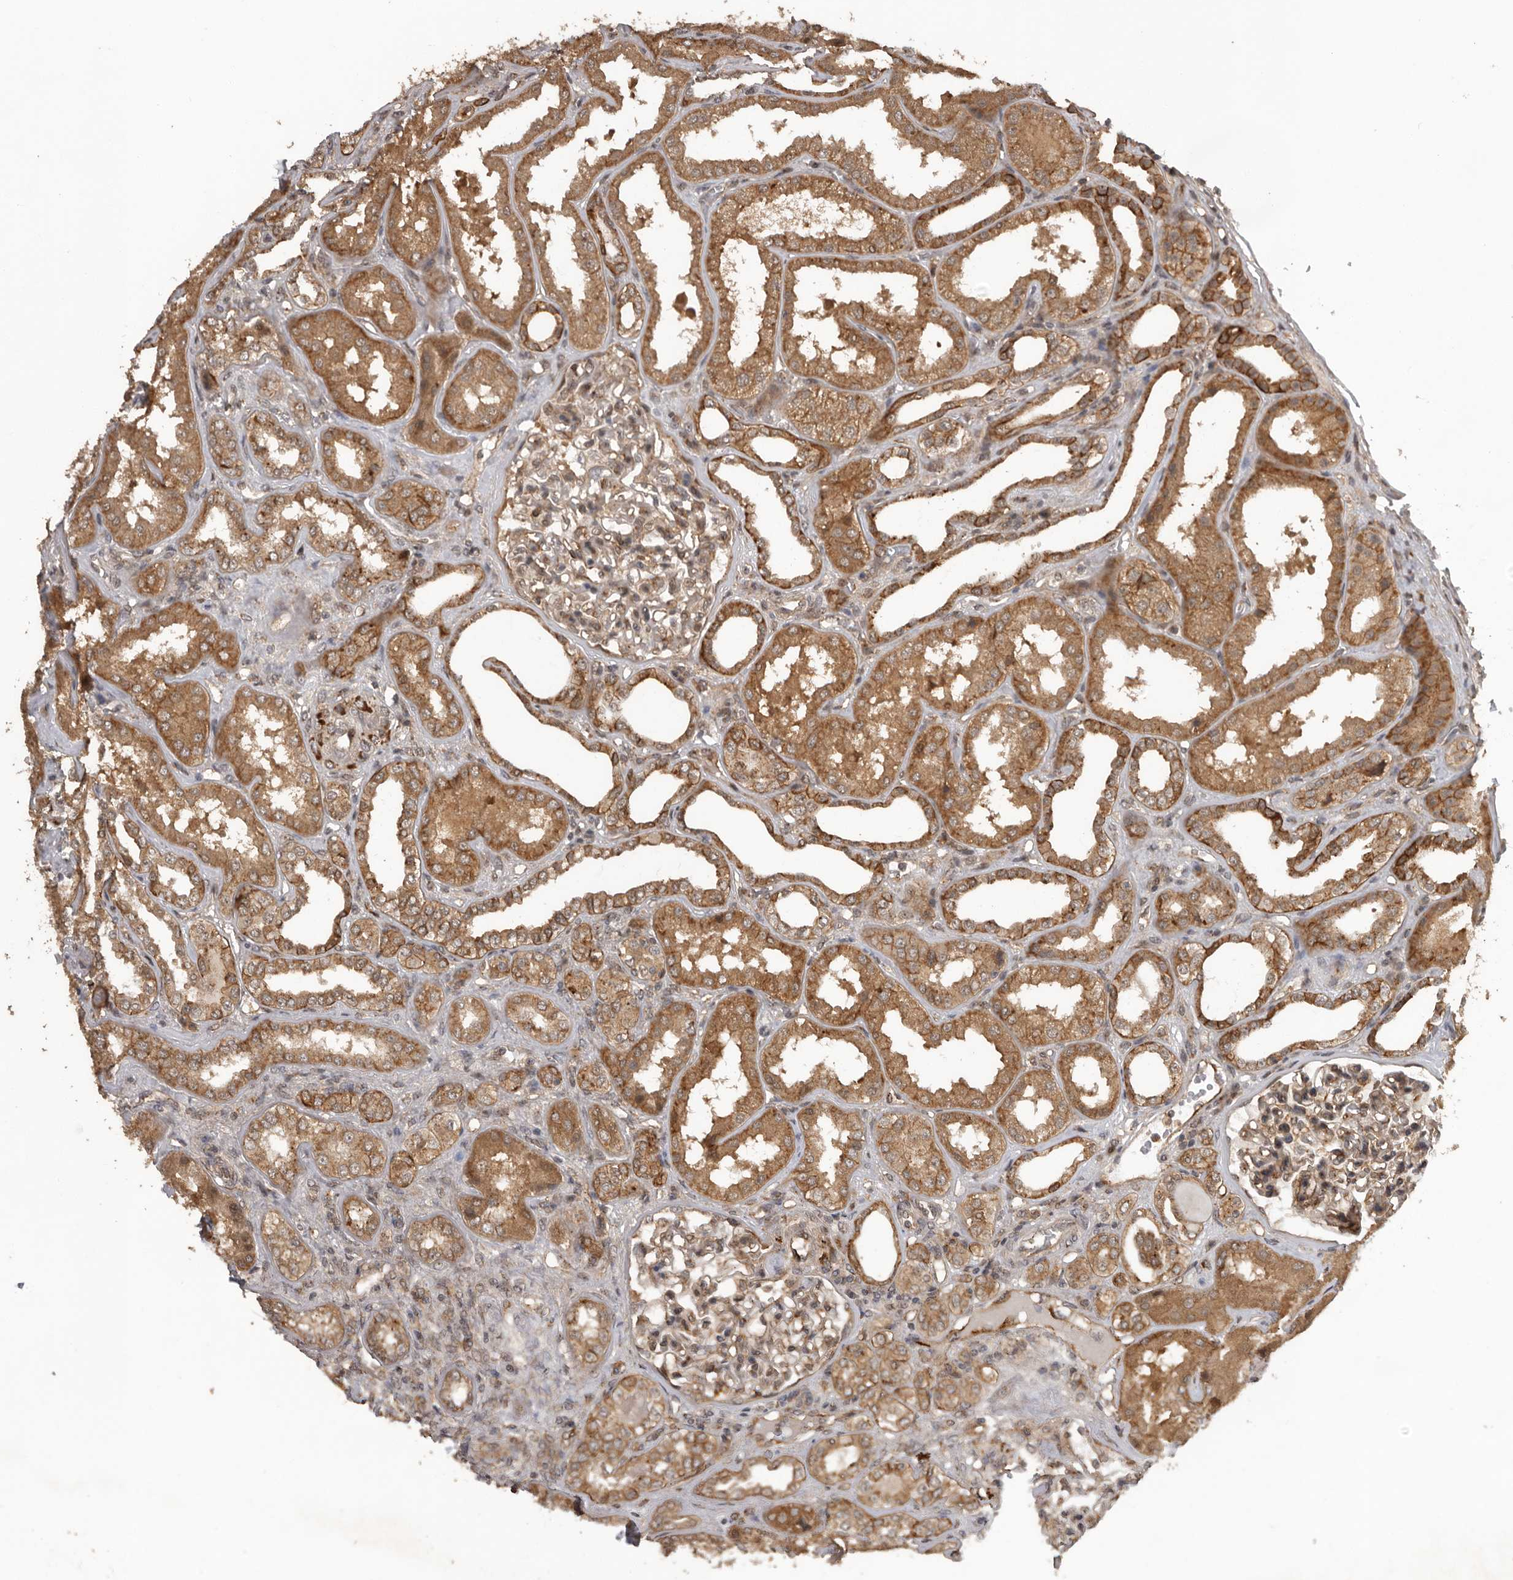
{"staining": {"intensity": "moderate", "quantity": ">75%", "location": "cytoplasmic/membranous"}, "tissue": "kidney", "cell_type": "Cells in glomeruli", "image_type": "normal", "snomed": [{"axis": "morphology", "description": "Normal tissue, NOS"}, {"axis": "topography", "description": "Kidney"}], "caption": "This is a histology image of IHC staining of benign kidney, which shows moderate staining in the cytoplasmic/membranous of cells in glomeruli.", "gene": "CEP350", "patient": {"sex": "female", "age": 56}}